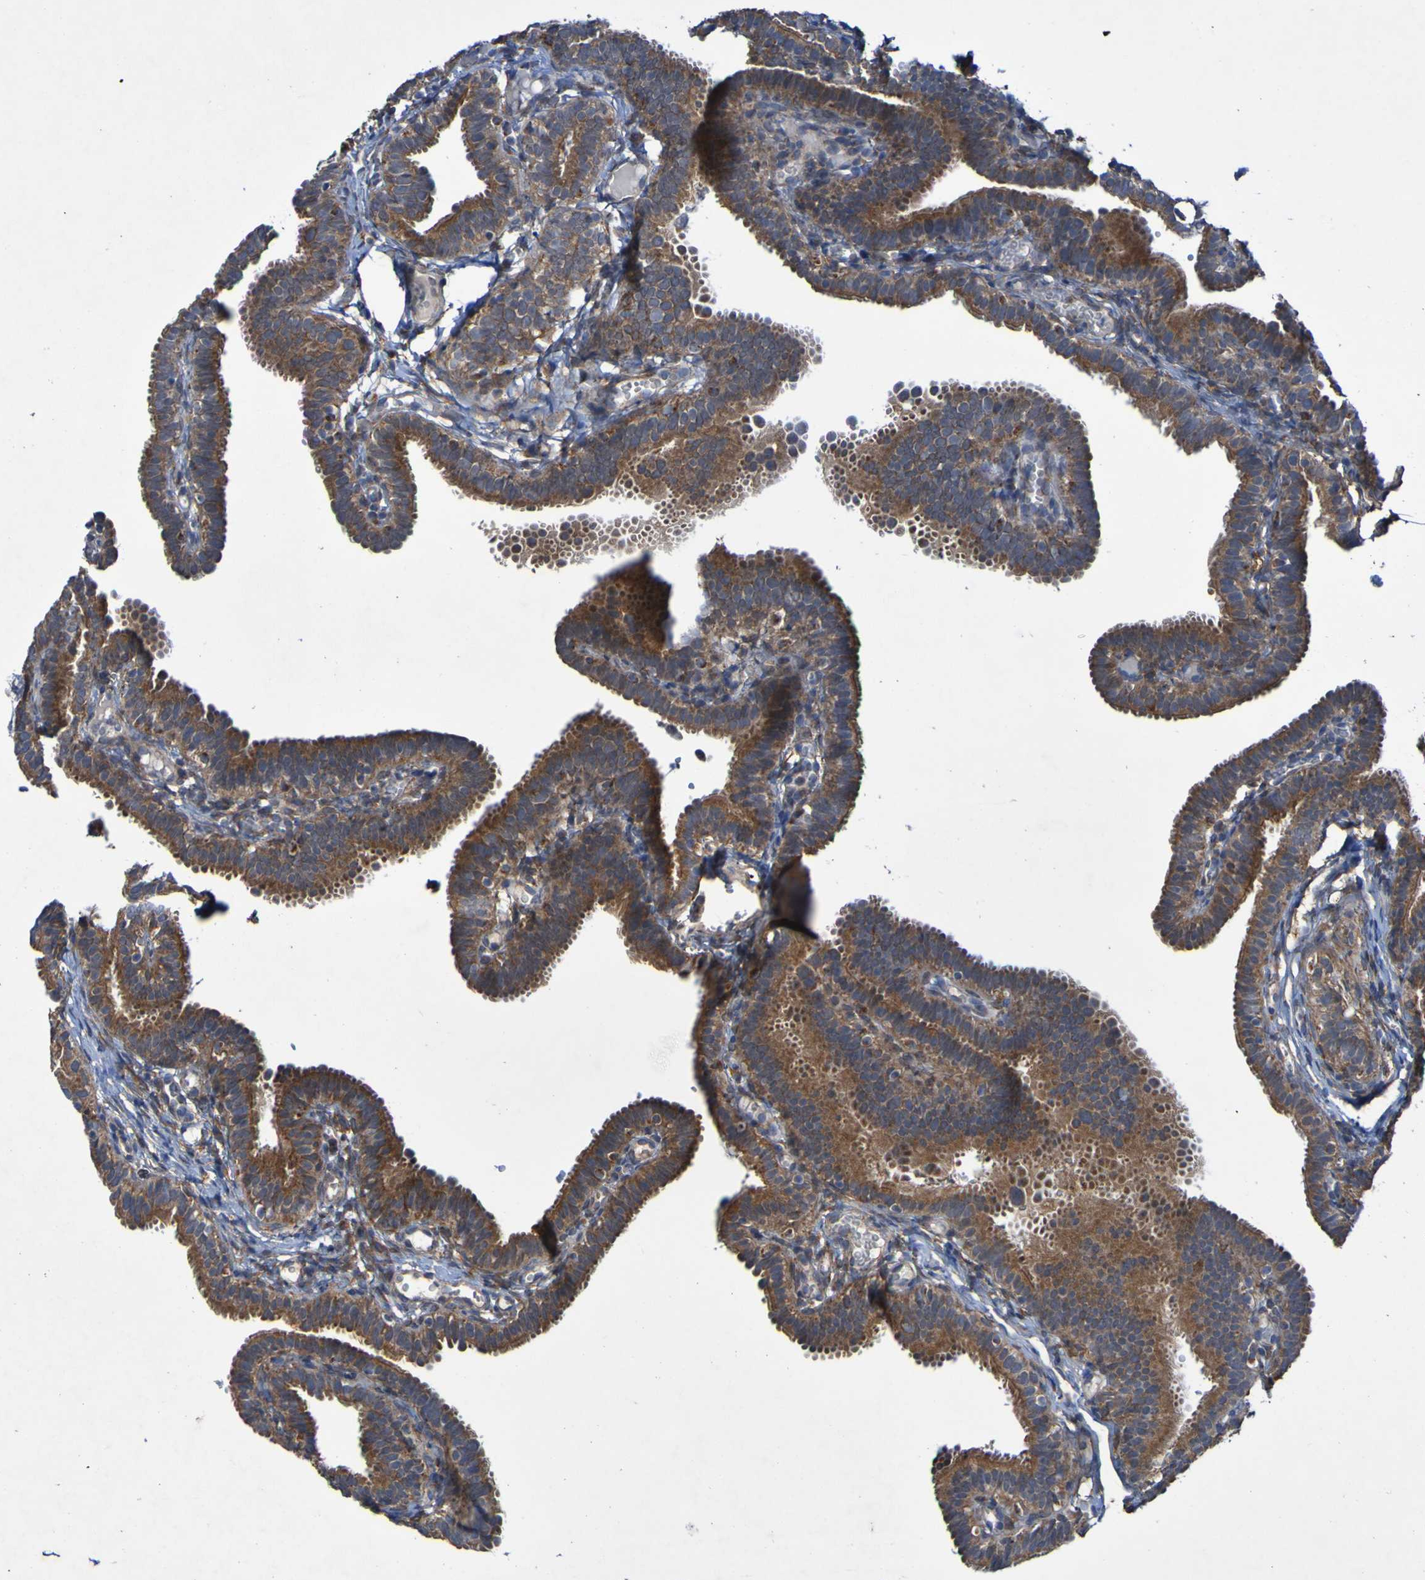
{"staining": {"intensity": "moderate", "quantity": ">75%", "location": "cytoplasmic/membranous"}, "tissue": "fallopian tube", "cell_type": "Glandular cells", "image_type": "normal", "snomed": [{"axis": "morphology", "description": "Normal tissue, NOS"}, {"axis": "topography", "description": "Fallopian tube"}, {"axis": "topography", "description": "Placenta"}], "caption": "Fallopian tube stained with immunohistochemistry demonstrates moderate cytoplasmic/membranous positivity in about >75% of glandular cells. Using DAB (3,3'-diaminobenzidine) (brown) and hematoxylin (blue) stains, captured at high magnification using brightfield microscopy.", "gene": "CCDC51", "patient": {"sex": "female", "age": 34}}